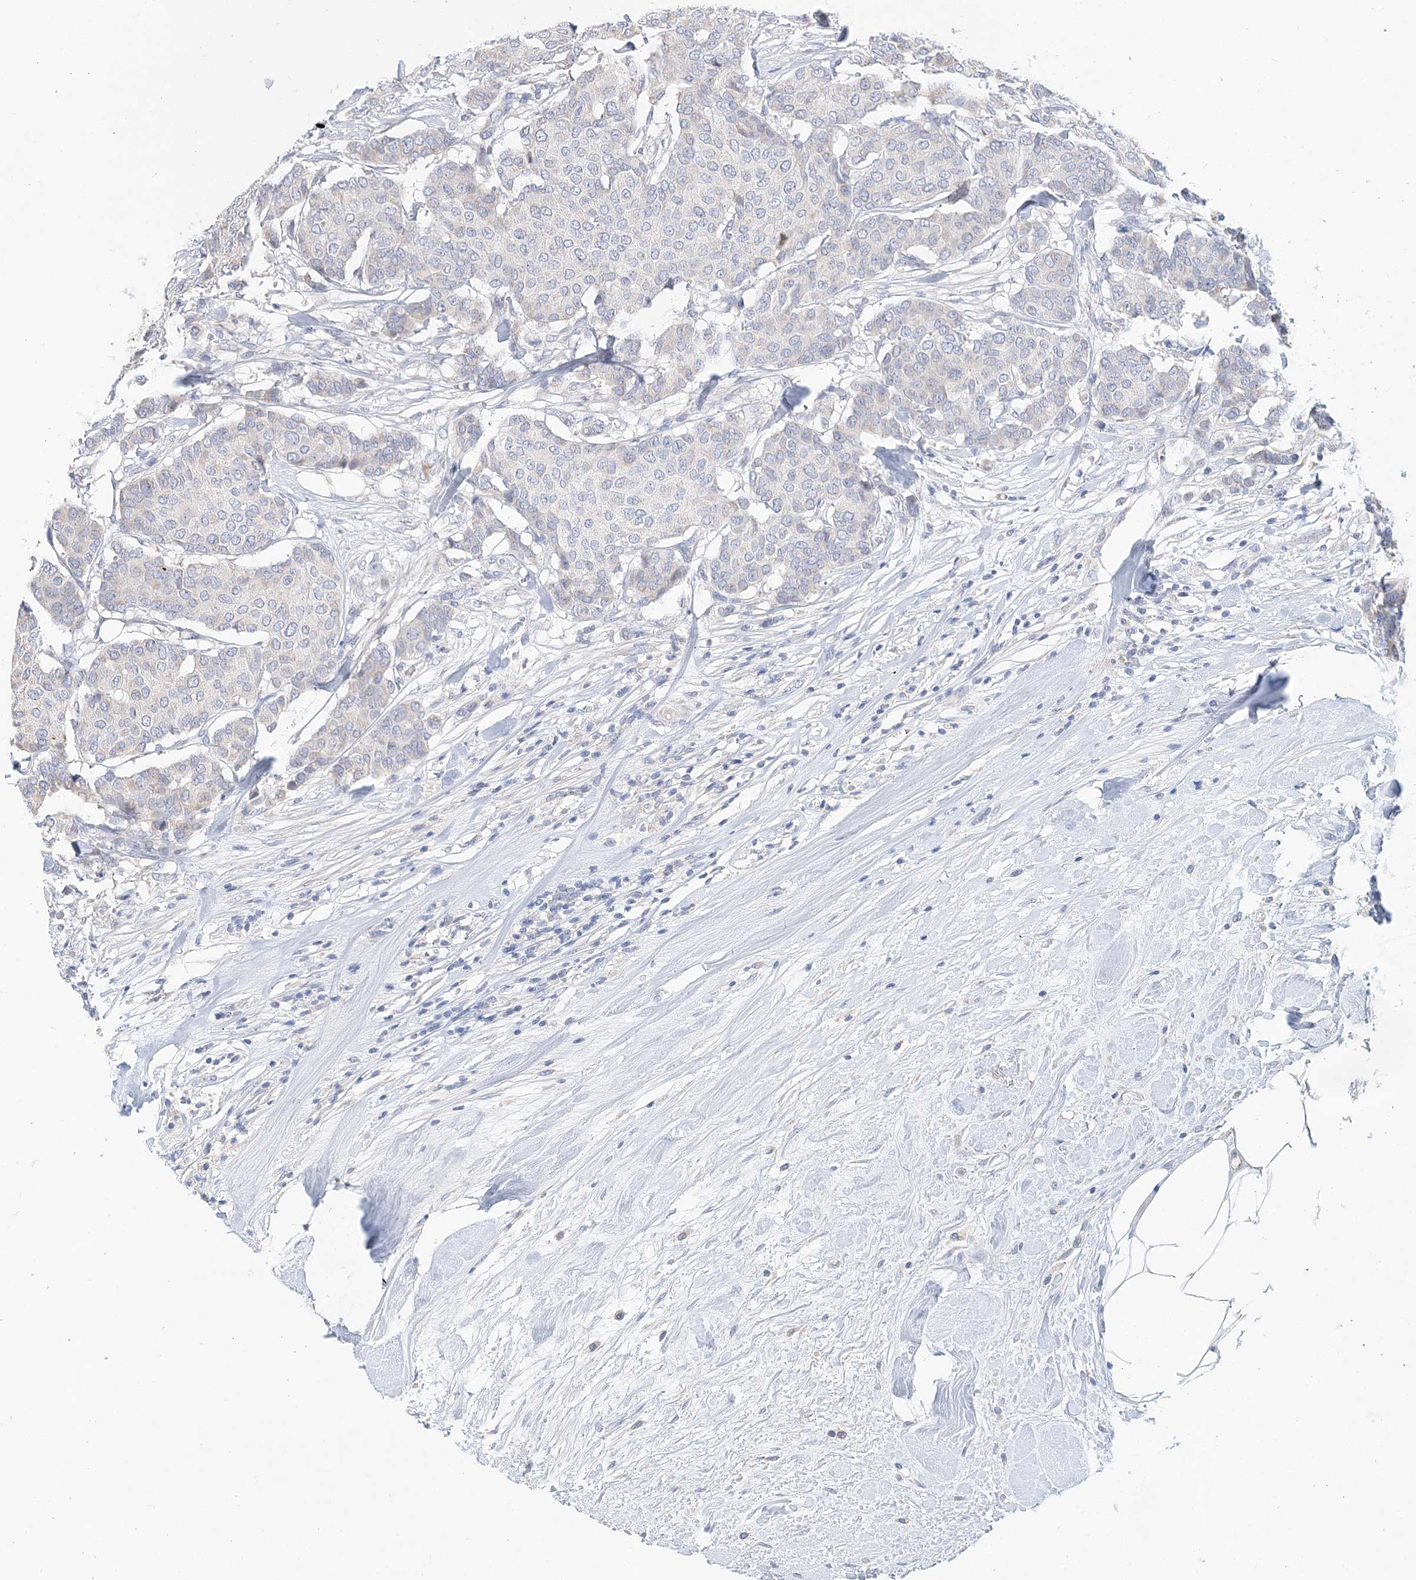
{"staining": {"intensity": "negative", "quantity": "none", "location": "none"}, "tissue": "breast cancer", "cell_type": "Tumor cells", "image_type": "cancer", "snomed": [{"axis": "morphology", "description": "Duct carcinoma"}, {"axis": "topography", "description": "Breast"}], "caption": "Immunohistochemistry (IHC) of intraductal carcinoma (breast) exhibits no positivity in tumor cells.", "gene": "LRRIQ4", "patient": {"sex": "female", "age": 75}}